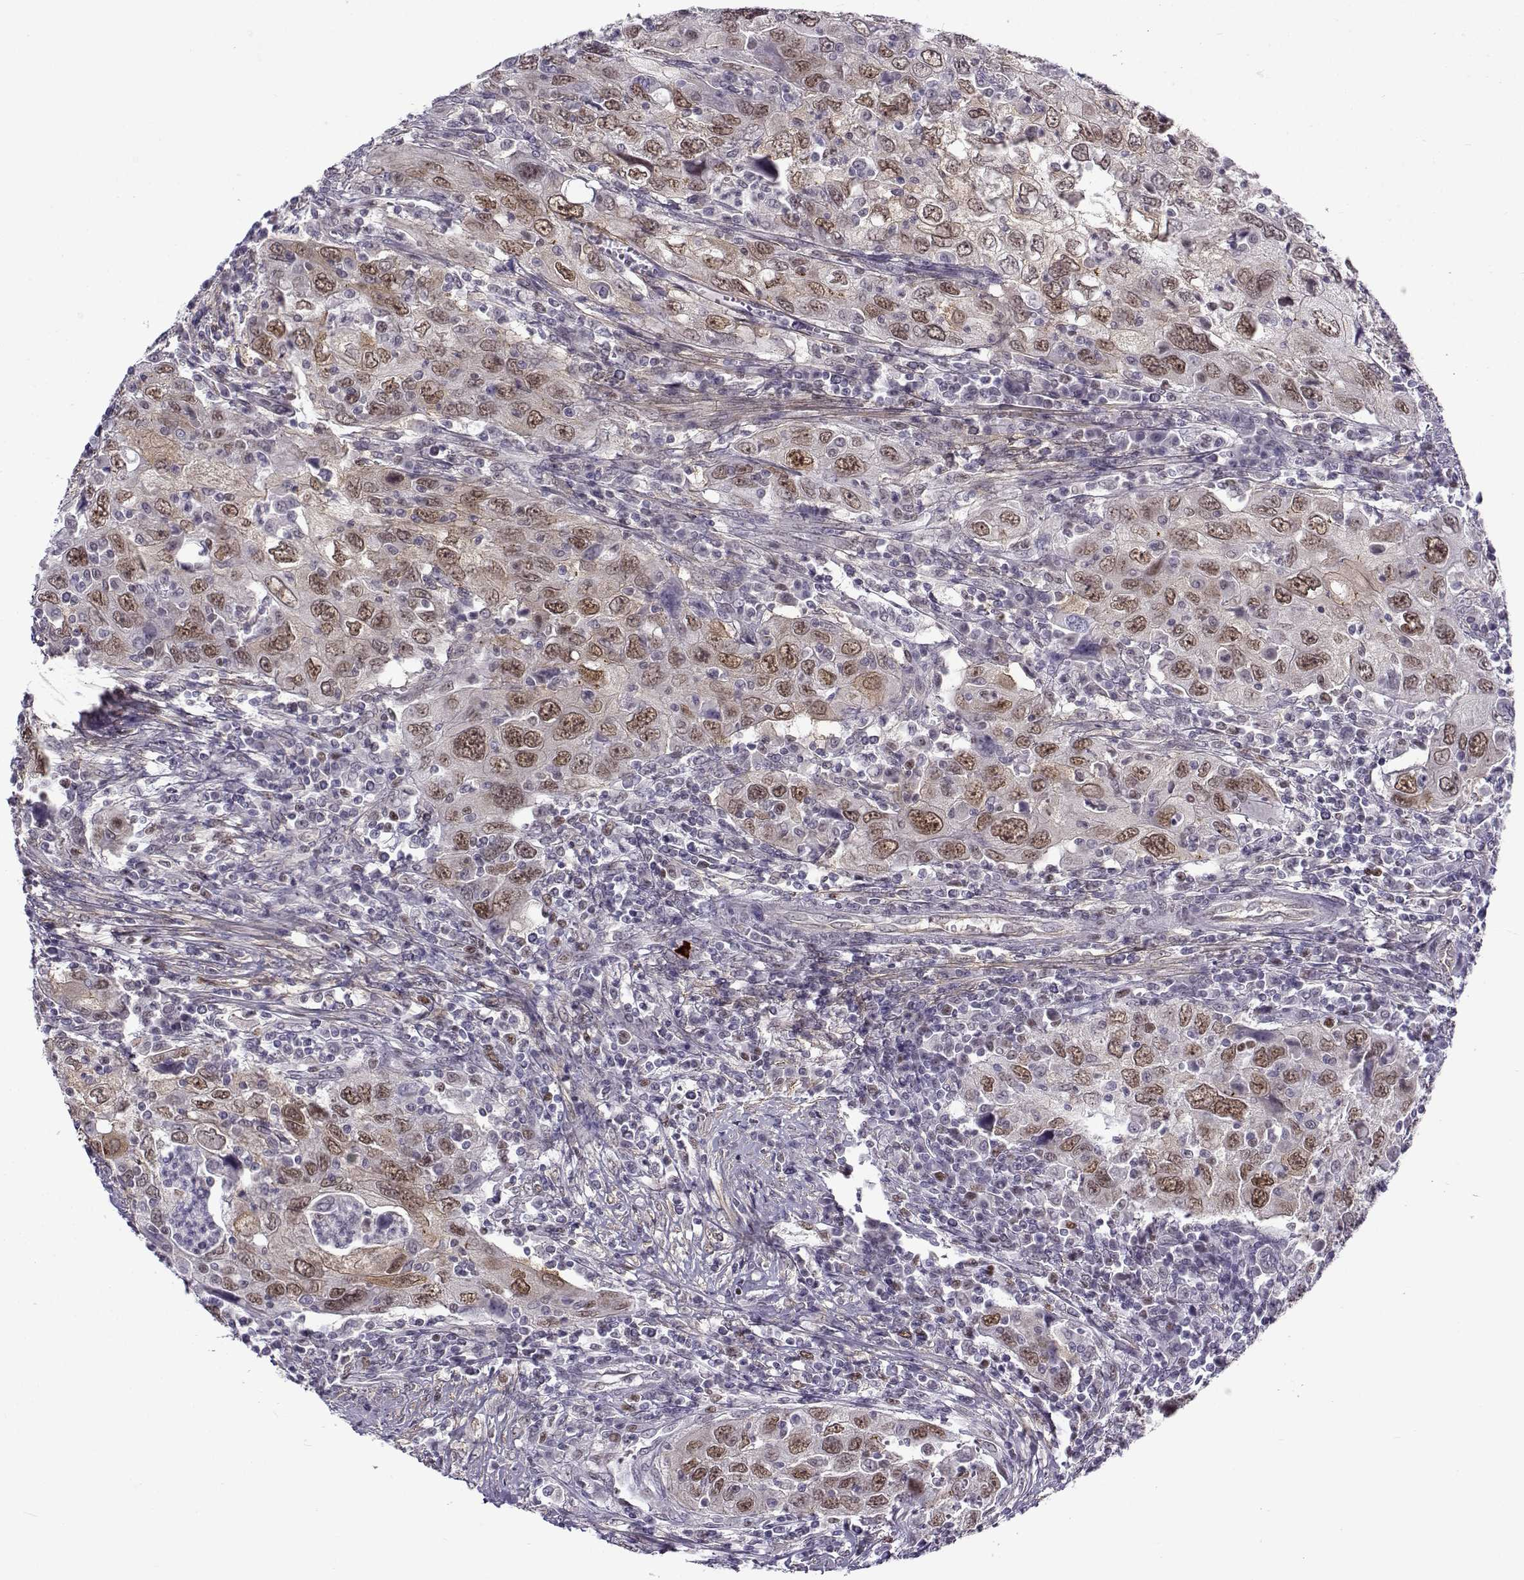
{"staining": {"intensity": "weak", "quantity": "25%-75%", "location": "cytoplasmic/membranous"}, "tissue": "urothelial cancer", "cell_type": "Tumor cells", "image_type": "cancer", "snomed": [{"axis": "morphology", "description": "Urothelial carcinoma, High grade"}, {"axis": "topography", "description": "Urinary bladder"}], "caption": "DAB (3,3'-diaminobenzidine) immunohistochemical staining of urothelial cancer shows weak cytoplasmic/membranous protein positivity in approximately 25%-75% of tumor cells.", "gene": "BACH1", "patient": {"sex": "male", "age": 76}}